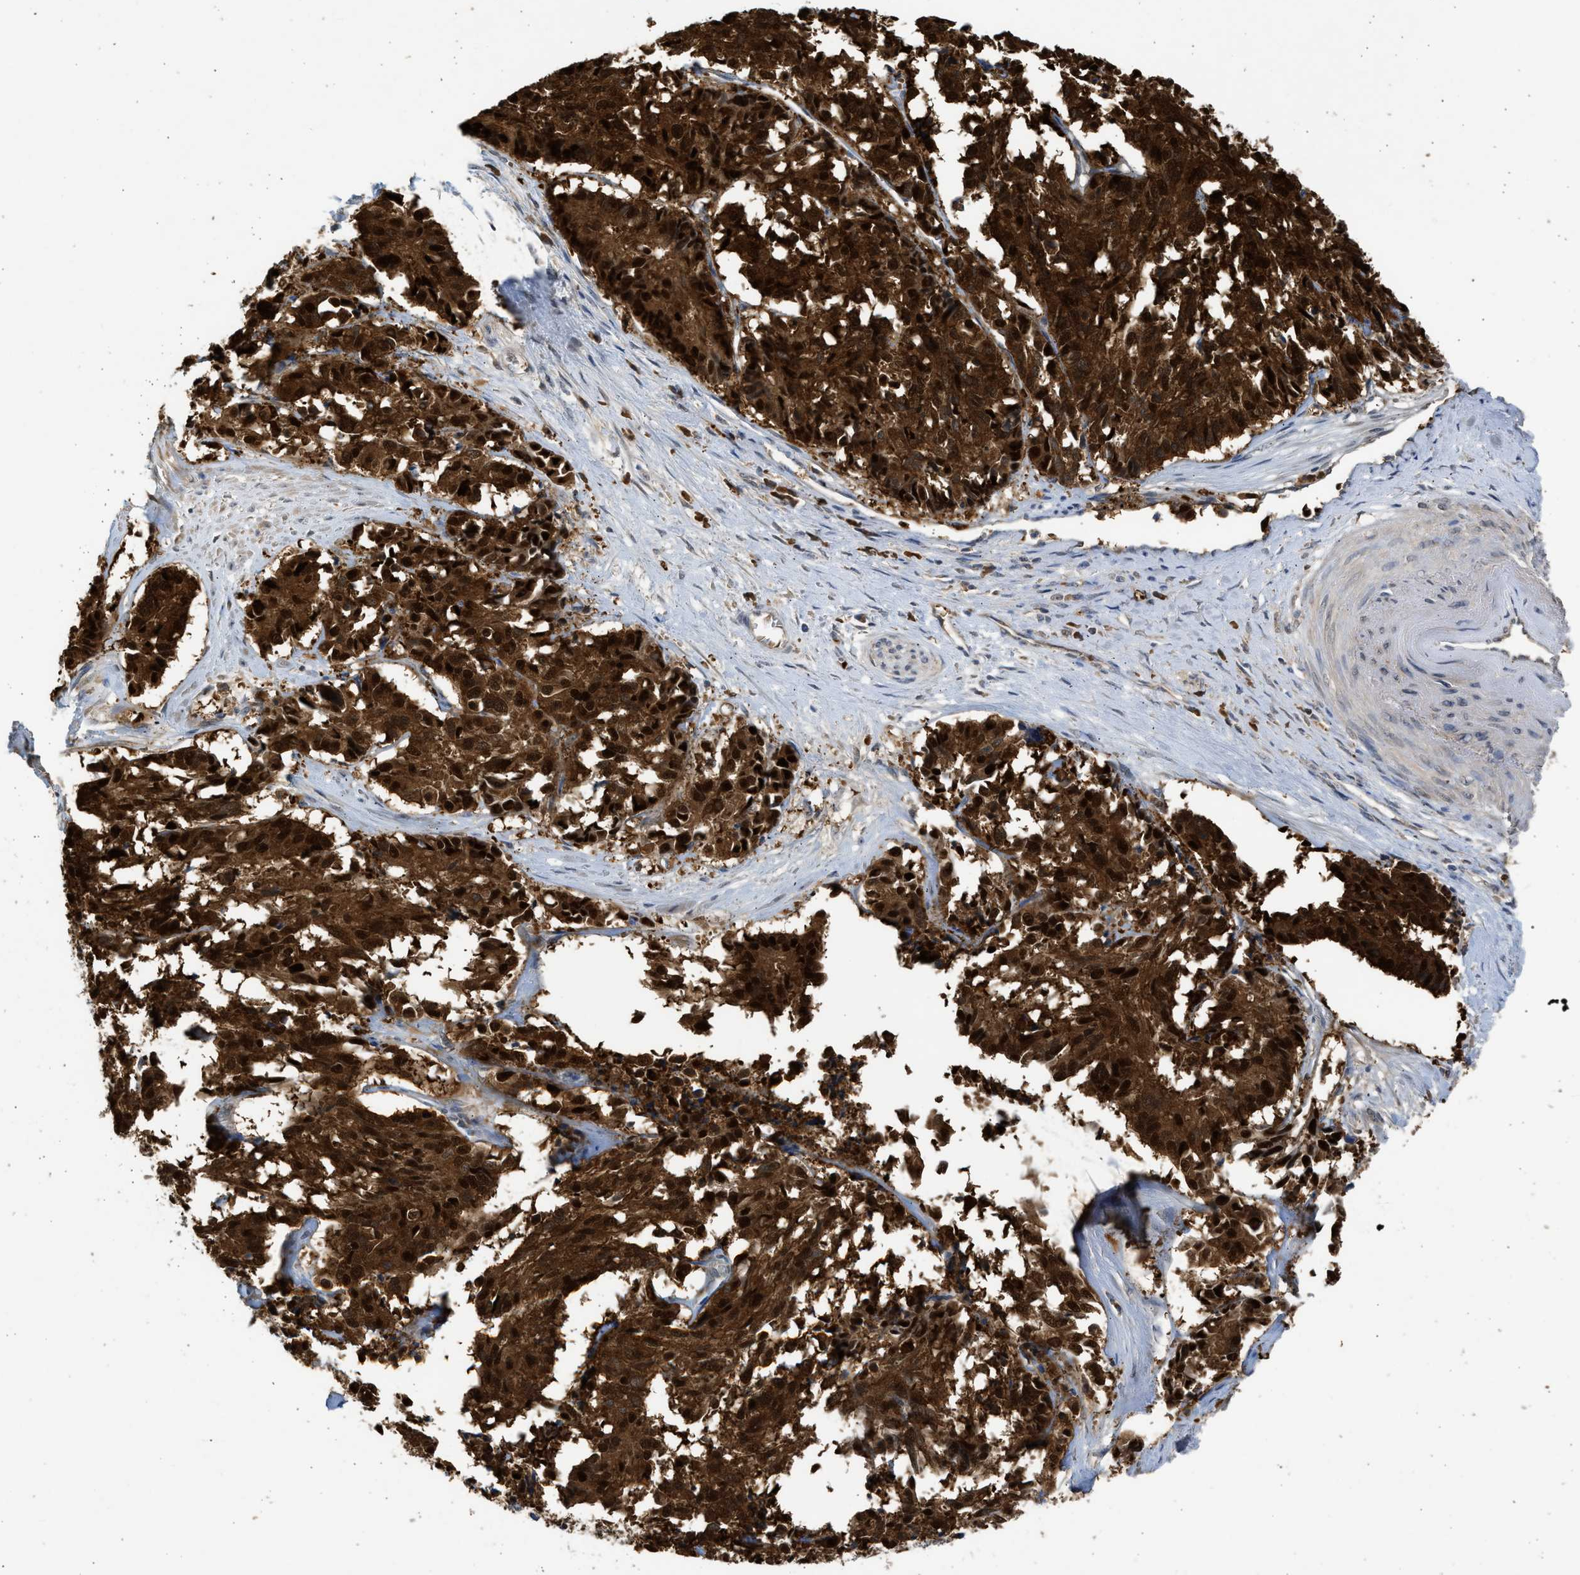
{"staining": {"intensity": "strong", "quantity": ">75%", "location": "cytoplasmic/membranous,nuclear"}, "tissue": "cervical cancer", "cell_type": "Tumor cells", "image_type": "cancer", "snomed": [{"axis": "morphology", "description": "Squamous cell carcinoma, NOS"}, {"axis": "topography", "description": "Cervix"}], "caption": "This photomicrograph shows cervical squamous cell carcinoma stained with IHC to label a protein in brown. The cytoplasmic/membranous and nuclear of tumor cells show strong positivity for the protein. Nuclei are counter-stained blue.", "gene": "MAPK7", "patient": {"sex": "female", "age": 35}}